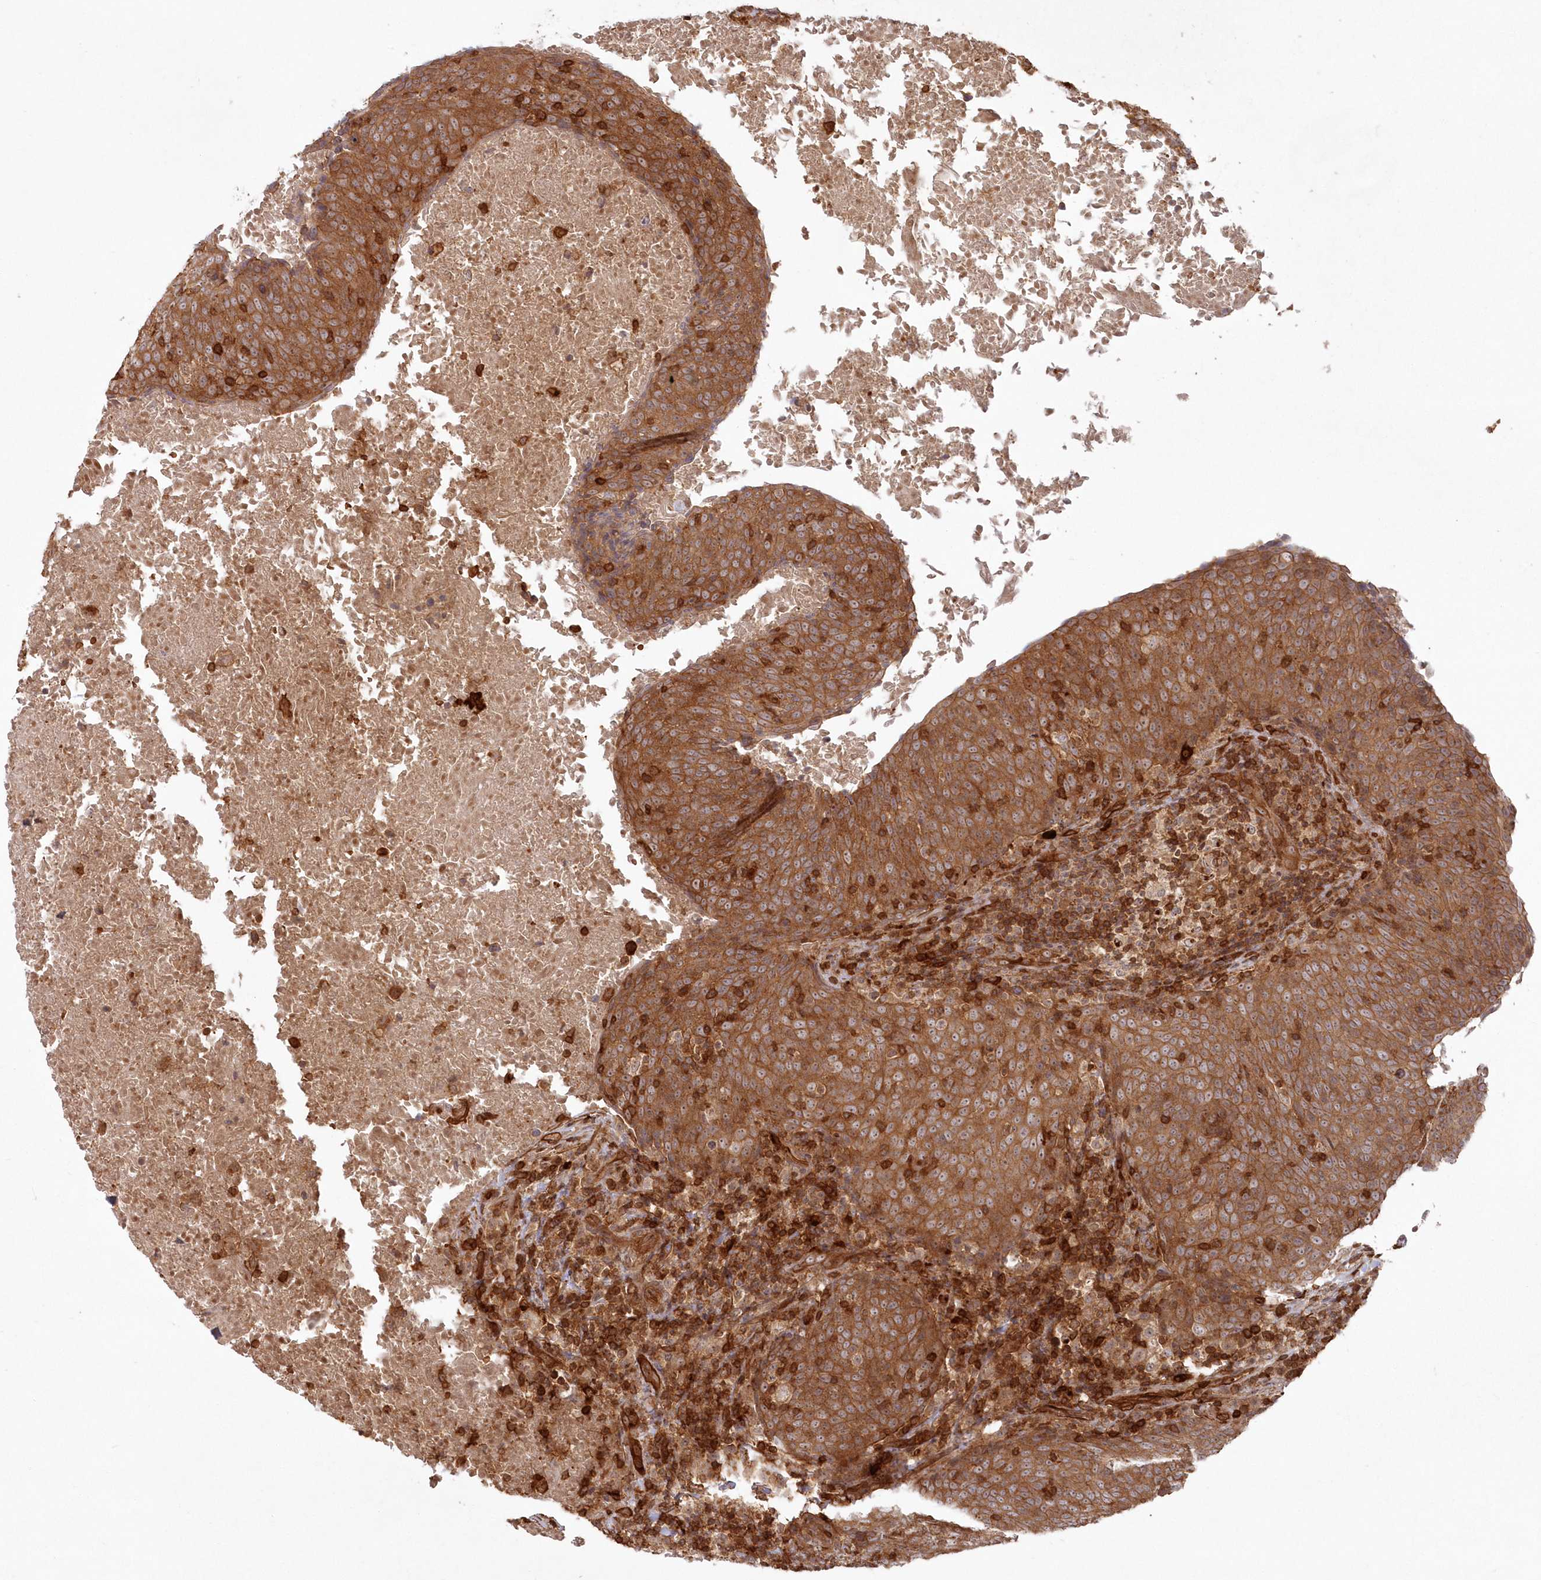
{"staining": {"intensity": "strong", "quantity": ">75%", "location": "cytoplasmic/membranous"}, "tissue": "head and neck cancer", "cell_type": "Tumor cells", "image_type": "cancer", "snomed": [{"axis": "morphology", "description": "Squamous cell carcinoma, NOS"}, {"axis": "morphology", "description": "Squamous cell carcinoma, metastatic, NOS"}, {"axis": "topography", "description": "Lymph node"}, {"axis": "topography", "description": "Head-Neck"}], "caption": "Immunohistochemistry (IHC) (DAB (3,3'-diaminobenzidine)) staining of human squamous cell carcinoma (head and neck) displays strong cytoplasmic/membranous protein expression in approximately >75% of tumor cells. (DAB (3,3'-diaminobenzidine) = brown stain, brightfield microscopy at high magnification).", "gene": "RGCC", "patient": {"sex": "male", "age": 62}}